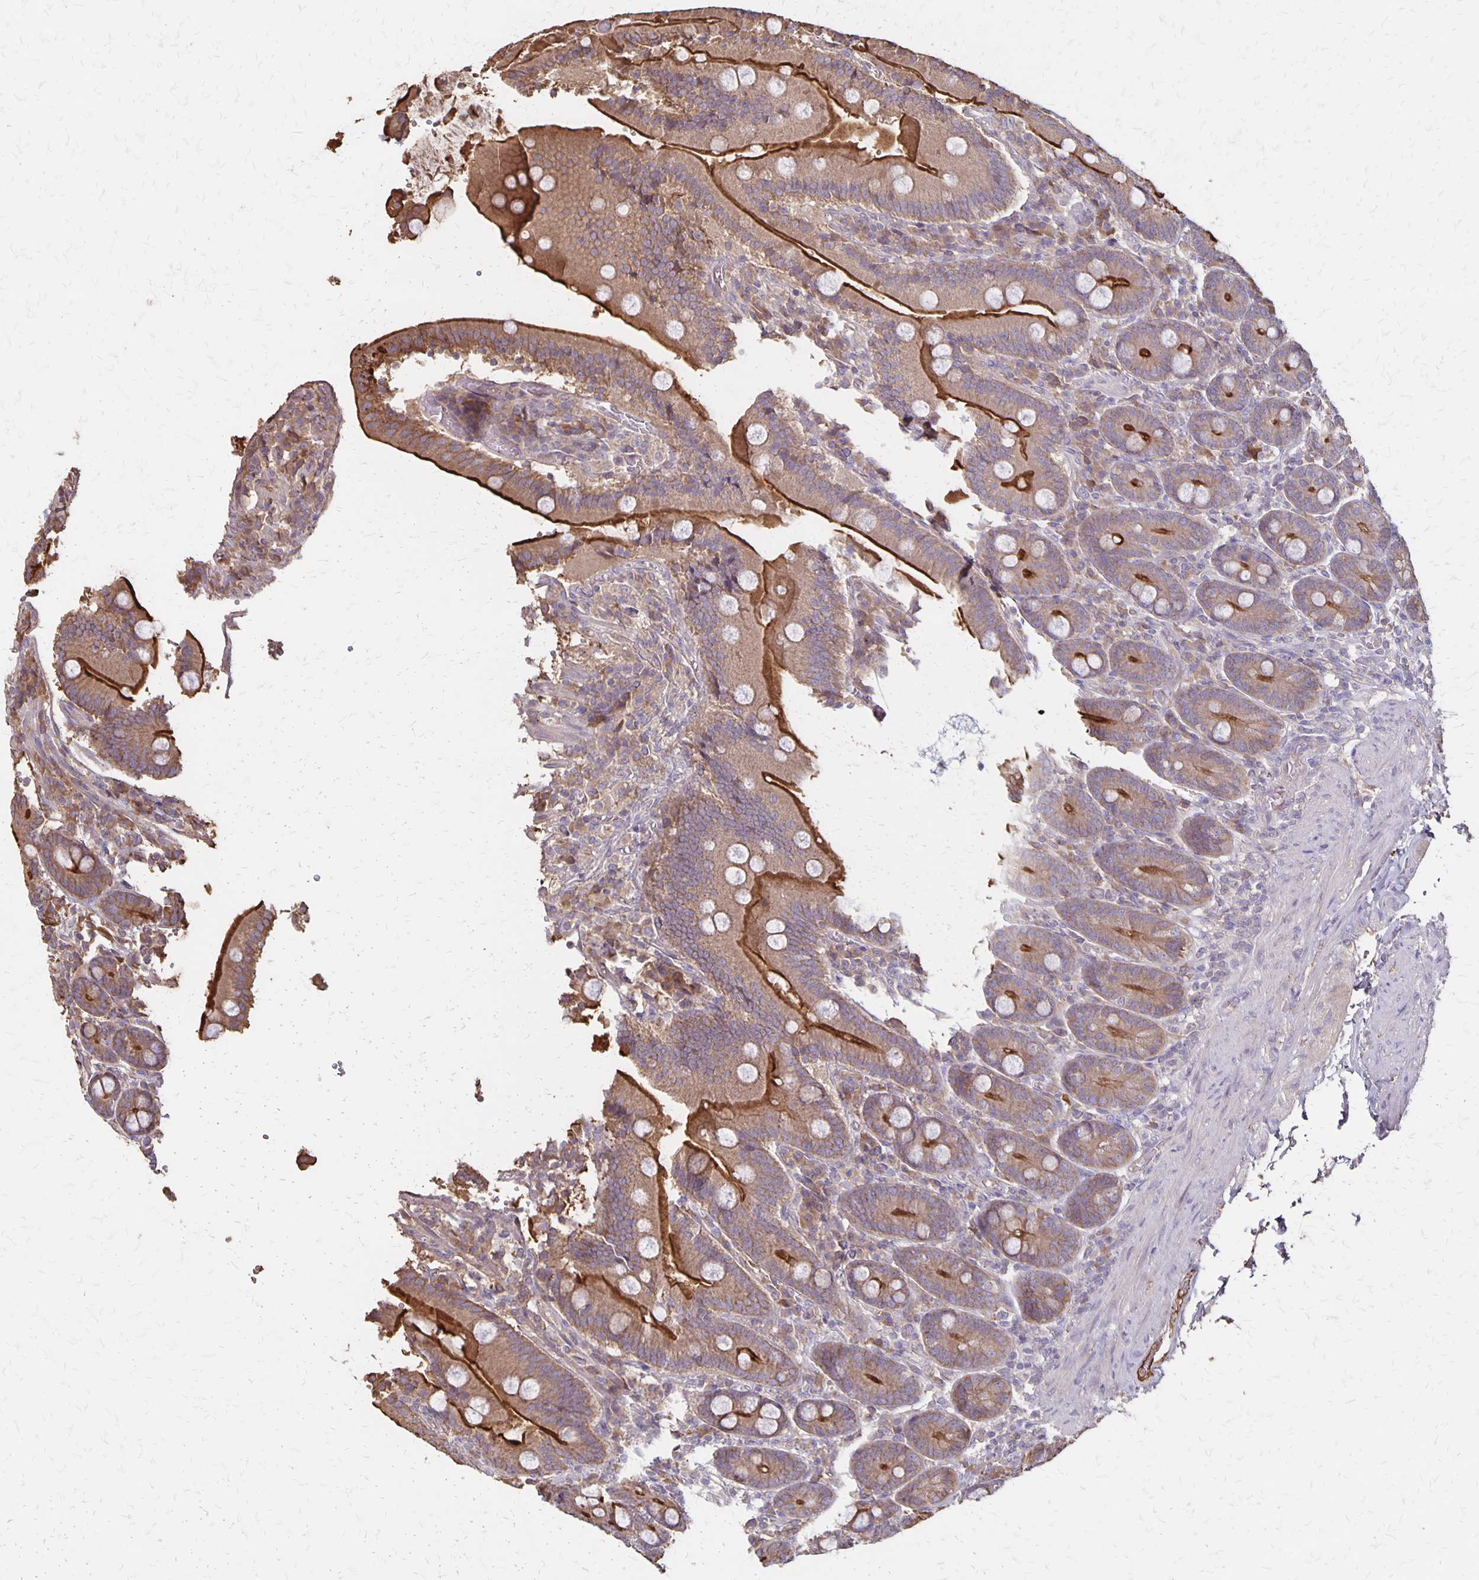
{"staining": {"intensity": "strong", "quantity": "25%-75%", "location": "cytoplasmic/membranous"}, "tissue": "duodenum", "cell_type": "Glandular cells", "image_type": "normal", "snomed": [{"axis": "morphology", "description": "Normal tissue, NOS"}, {"axis": "topography", "description": "Duodenum"}], "caption": "Immunohistochemistry (IHC) image of unremarkable duodenum: human duodenum stained using IHC reveals high levels of strong protein expression localized specifically in the cytoplasmic/membranous of glandular cells, appearing as a cytoplasmic/membranous brown color.", "gene": "PROM2", "patient": {"sex": "female", "age": 62}}